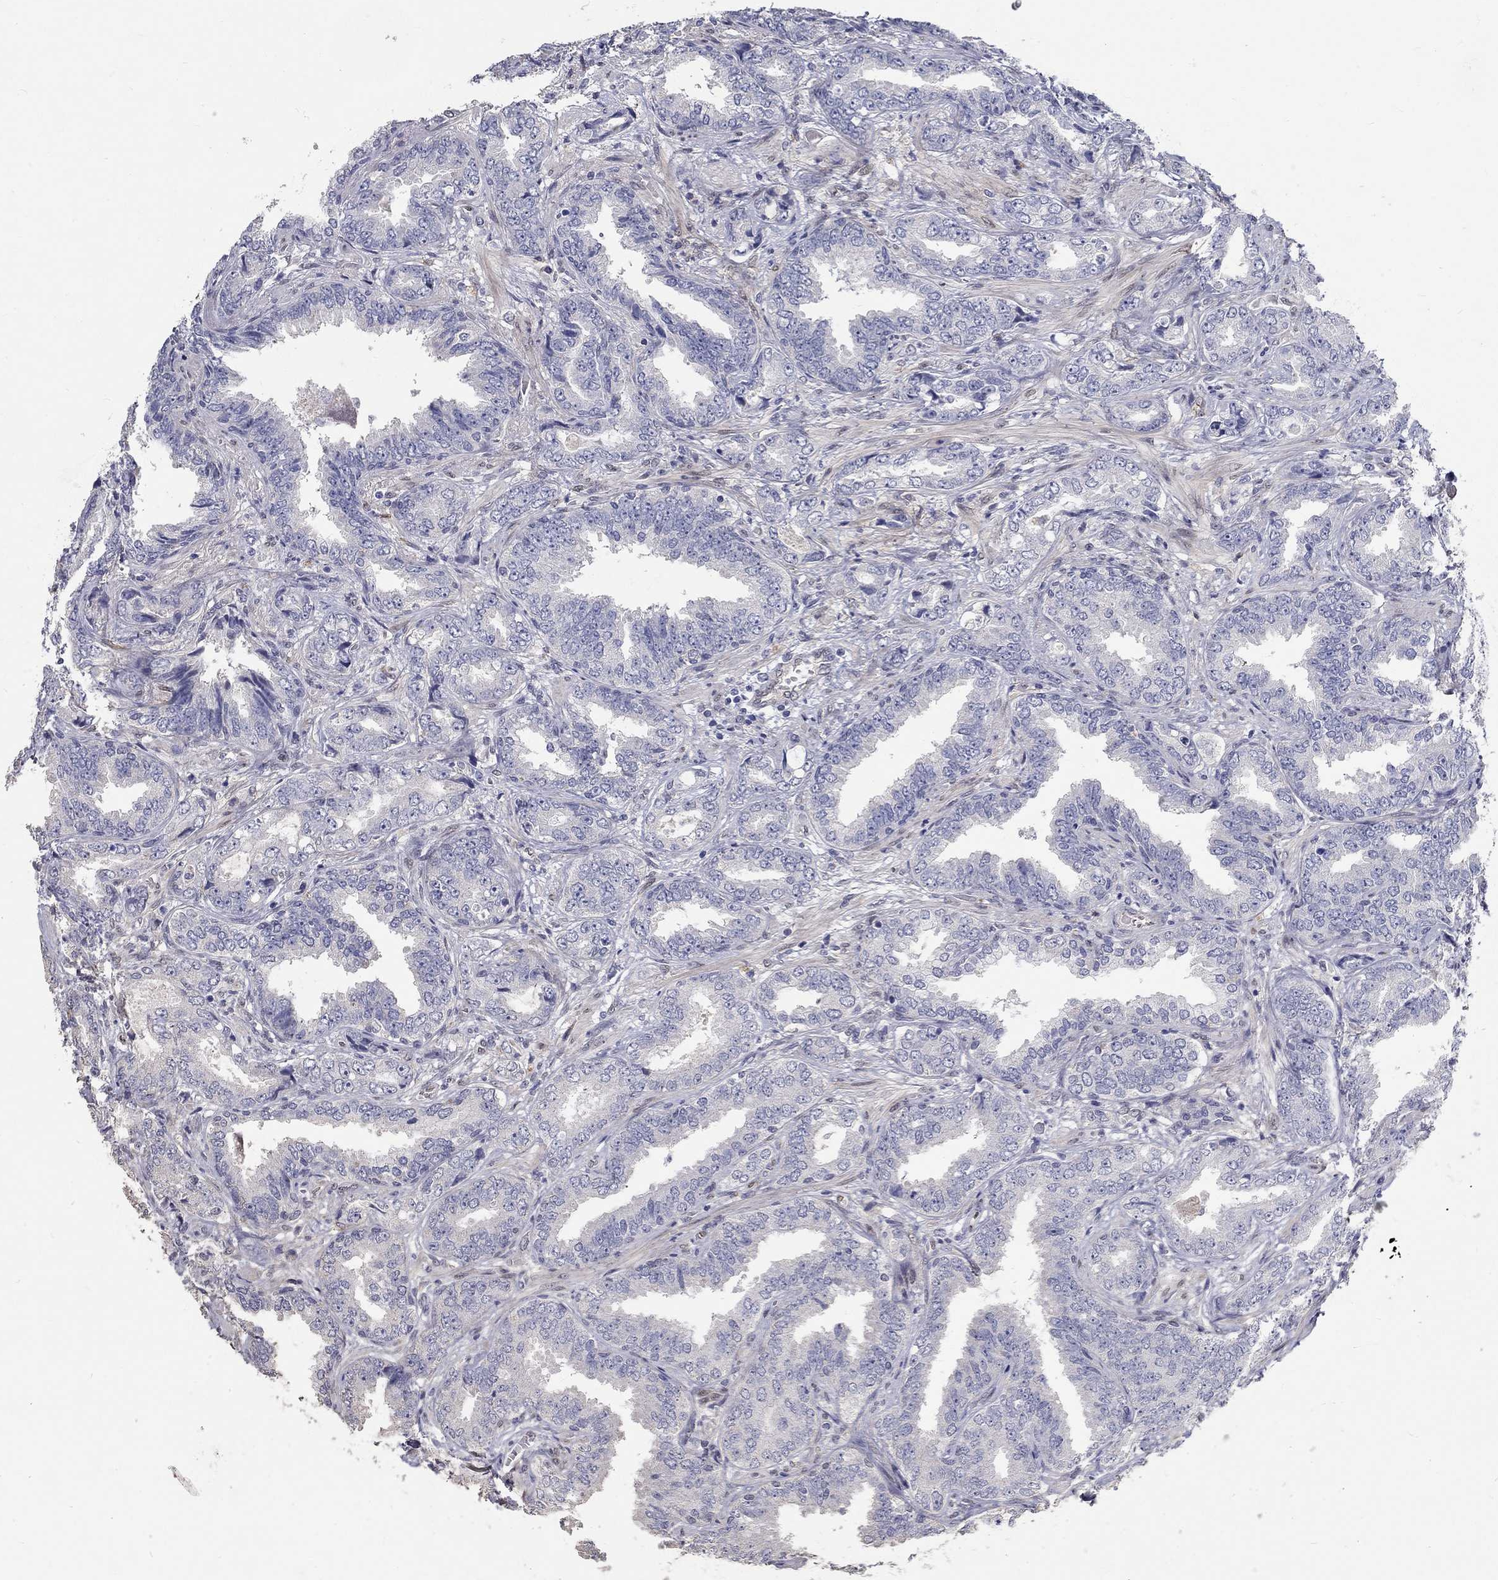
{"staining": {"intensity": "negative", "quantity": "none", "location": "none"}, "tissue": "prostate cancer", "cell_type": "Tumor cells", "image_type": "cancer", "snomed": [{"axis": "morphology", "description": "Adenocarcinoma, Low grade"}, {"axis": "topography", "description": "Prostate"}], "caption": "Photomicrograph shows no protein staining in tumor cells of prostate cancer tissue.", "gene": "FGF2", "patient": {"sex": "male", "age": 68}}